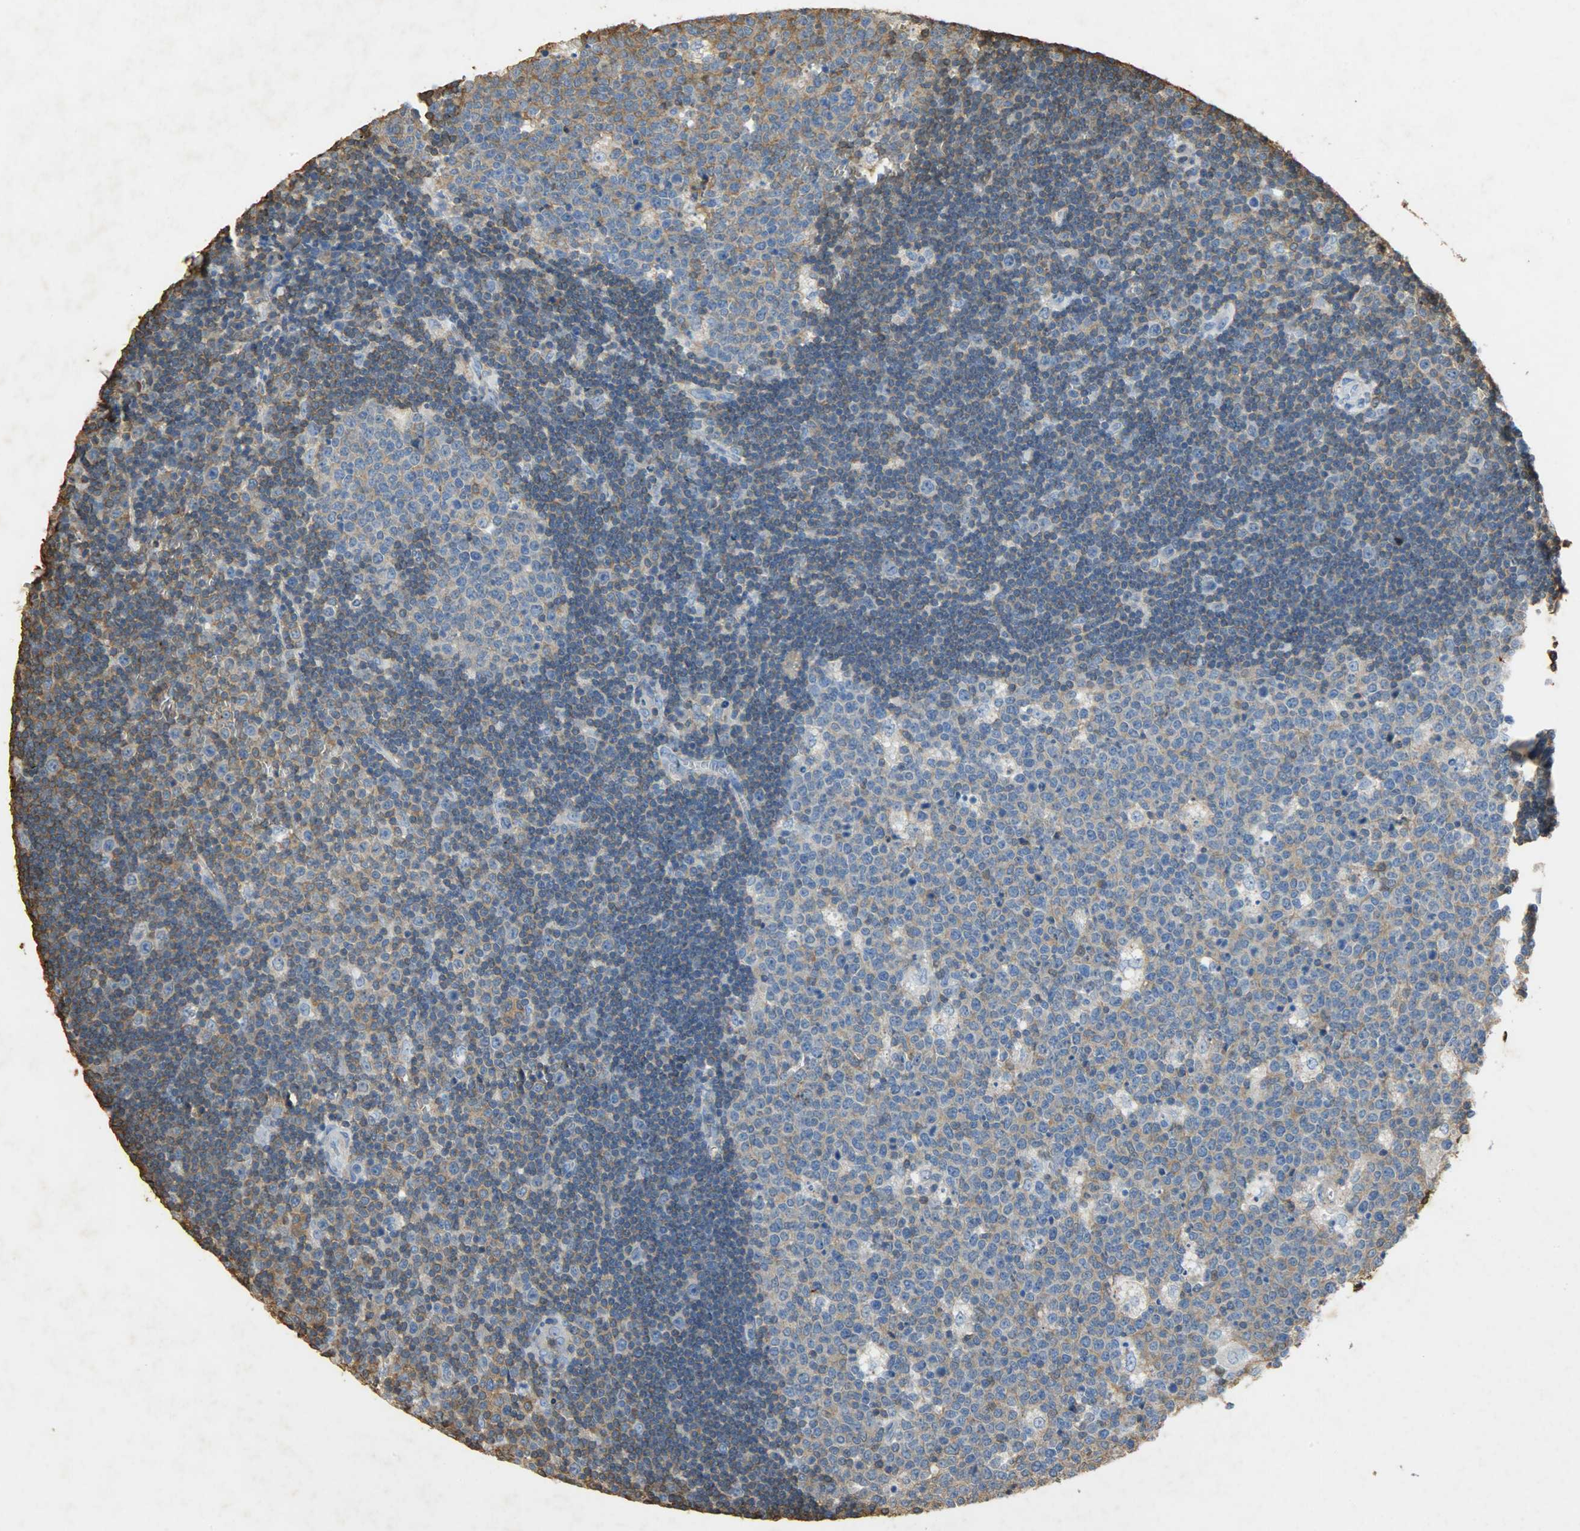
{"staining": {"intensity": "moderate", "quantity": "<25%", "location": "cytoplasmic/membranous"}, "tissue": "lymph node", "cell_type": "Germinal center cells", "image_type": "normal", "snomed": [{"axis": "morphology", "description": "Normal tissue, NOS"}, {"axis": "topography", "description": "Lymph node"}, {"axis": "topography", "description": "Salivary gland"}], "caption": "Unremarkable lymph node demonstrates moderate cytoplasmic/membranous positivity in about <25% of germinal center cells, visualized by immunohistochemistry.", "gene": "ANXA6", "patient": {"sex": "male", "age": 8}}